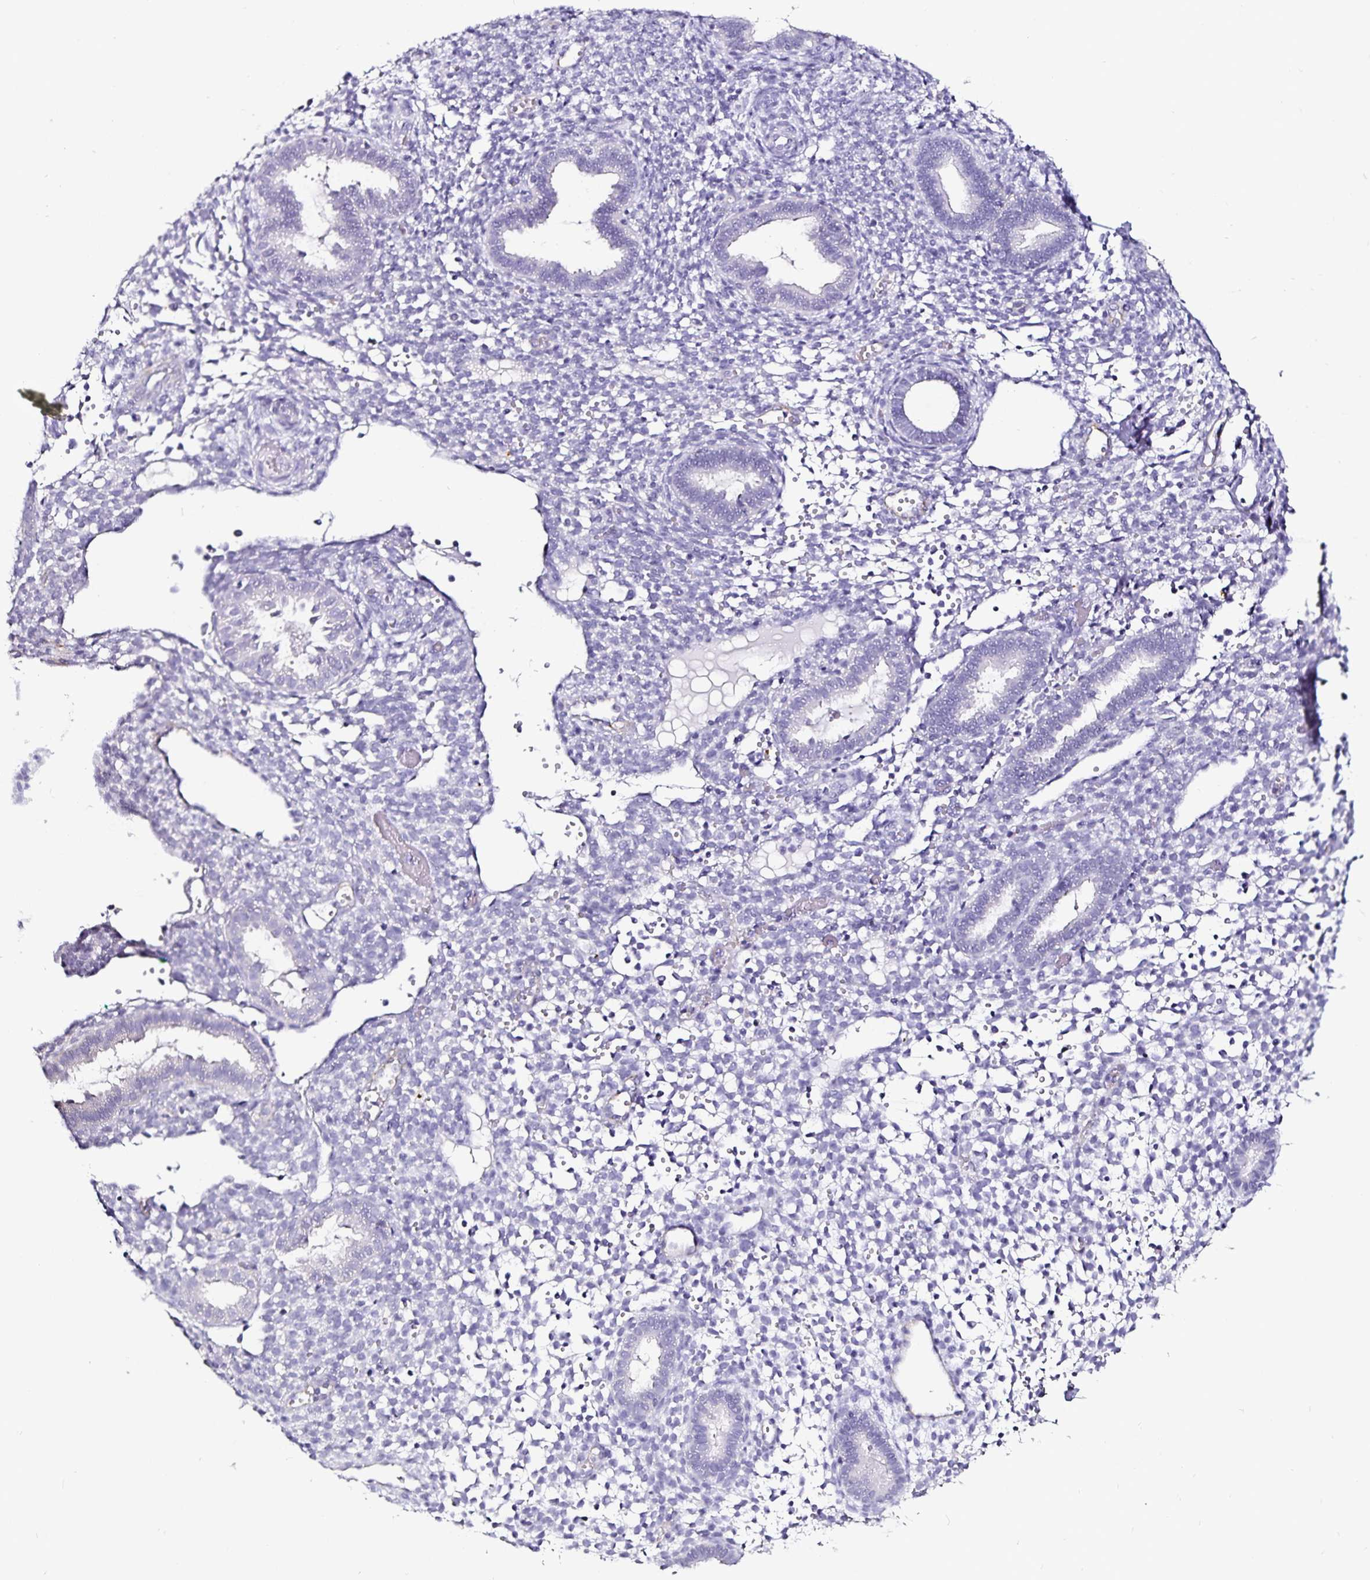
{"staining": {"intensity": "negative", "quantity": "none", "location": "none"}, "tissue": "endometrium", "cell_type": "Cells in endometrial stroma", "image_type": "normal", "snomed": [{"axis": "morphology", "description": "Normal tissue, NOS"}, {"axis": "topography", "description": "Endometrium"}], "caption": "The histopathology image shows no staining of cells in endometrial stroma in benign endometrium. Brightfield microscopy of IHC stained with DAB (brown) and hematoxylin (blue), captured at high magnification.", "gene": "TSPAN7", "patient": {"sex": "female", "age": 36}}